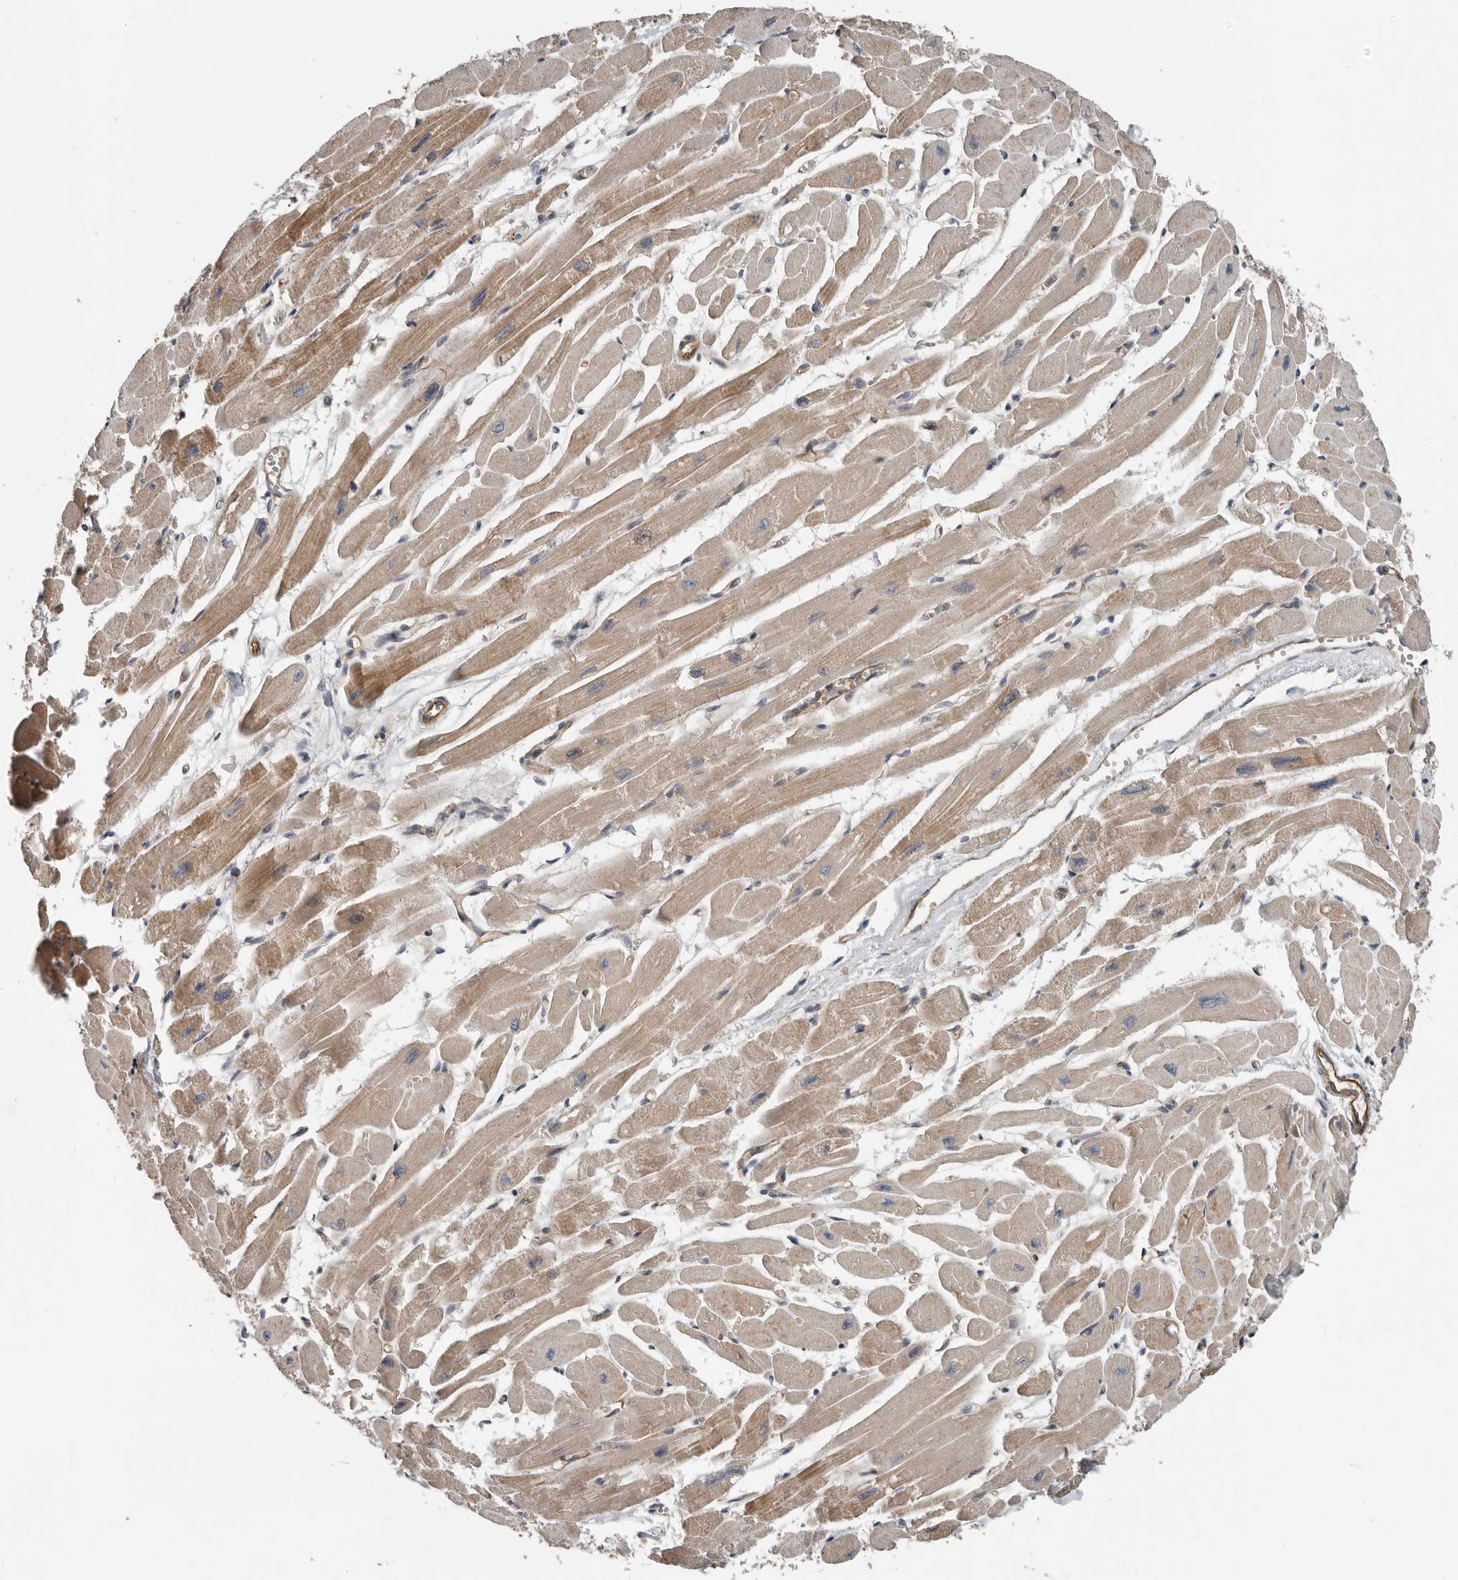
{"staining": {"intensity": "moderate", "quantity": ">75%", "location": "cytoplasmic/membranous"}, "tissue": "heart muscle", "cell_type": "Cardiomyocytes", "image_type": "normal", "snomed": [{"axis": "morphology", "description": "Normal tissue, NOS"}, {"axis": "topography", "description": "Heart"}], "caption": "Protein staining of benign heart muscle reveals moderate cytoplasmic/membranous expression in approximately >75% of cardiomyocytes. (Brightfield microscopy of DAB IHC at high magnification).", "gene": "YOD1", "patient": {"sex": "female", "age": 54}}